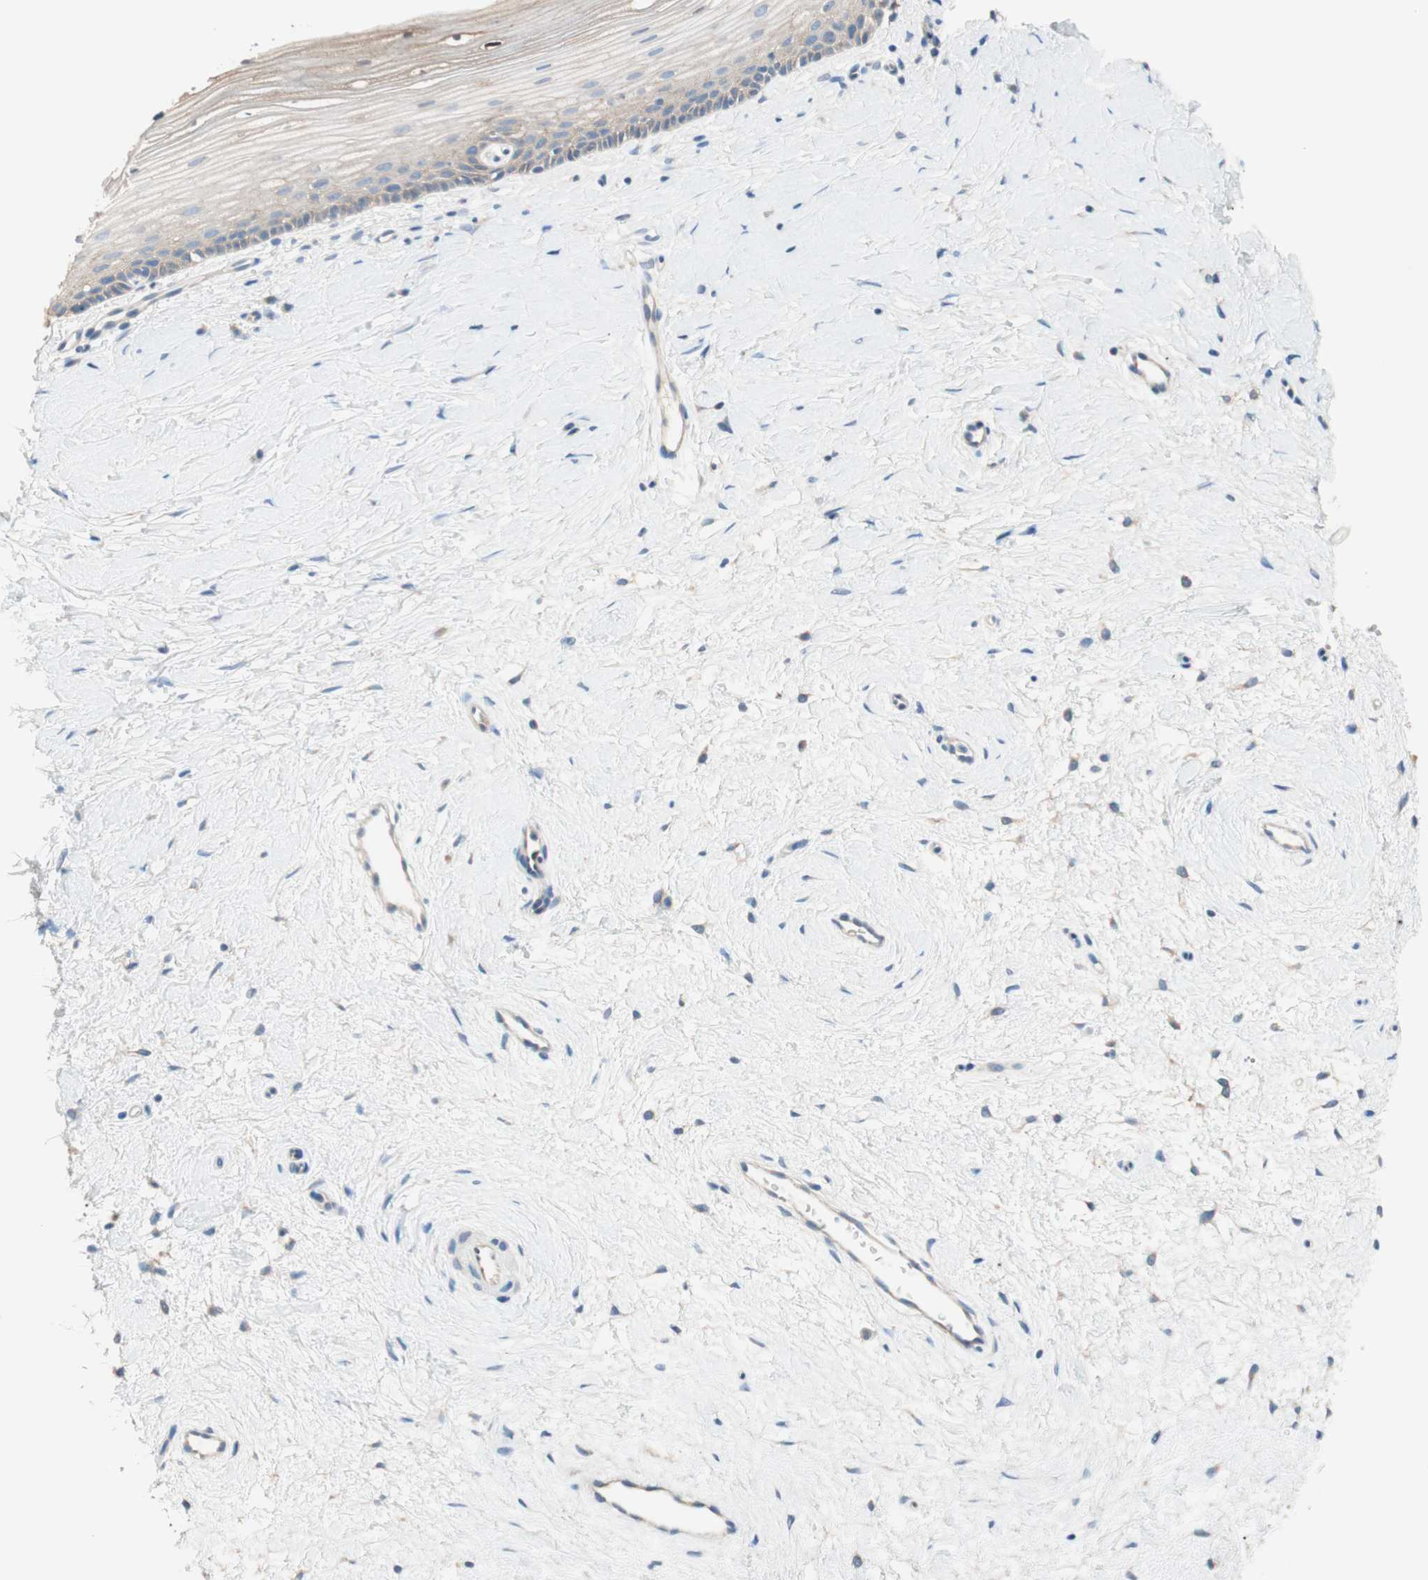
{"staining": {"intensity": "weak", "quantity": "25%-75%", "location": "cytoplasmic/membranous"}, "tissue": "cervix", "cell_type": "Glandular cells", "image_type": "normal", "snomed": [{"axis": "morphology", "description": "Normal tissue, NOS"}, {"axis": "topography", "description": "Cervix"}], "caption": "IHC staining of benign cervix, which displays low levels of weak cytoplasmic/membranous positivity in about 25%-75% of glandular cells indicating weak cytoplasmic/membranous protein positivity. The staining was performed using DAB (3,3'-diaminobenzidine) (brown) for protein detection and nuclei were counterstained in hematoxylin (blue).", "gene": "GLUL", "patient": {"sex": "female", "age": 39}}